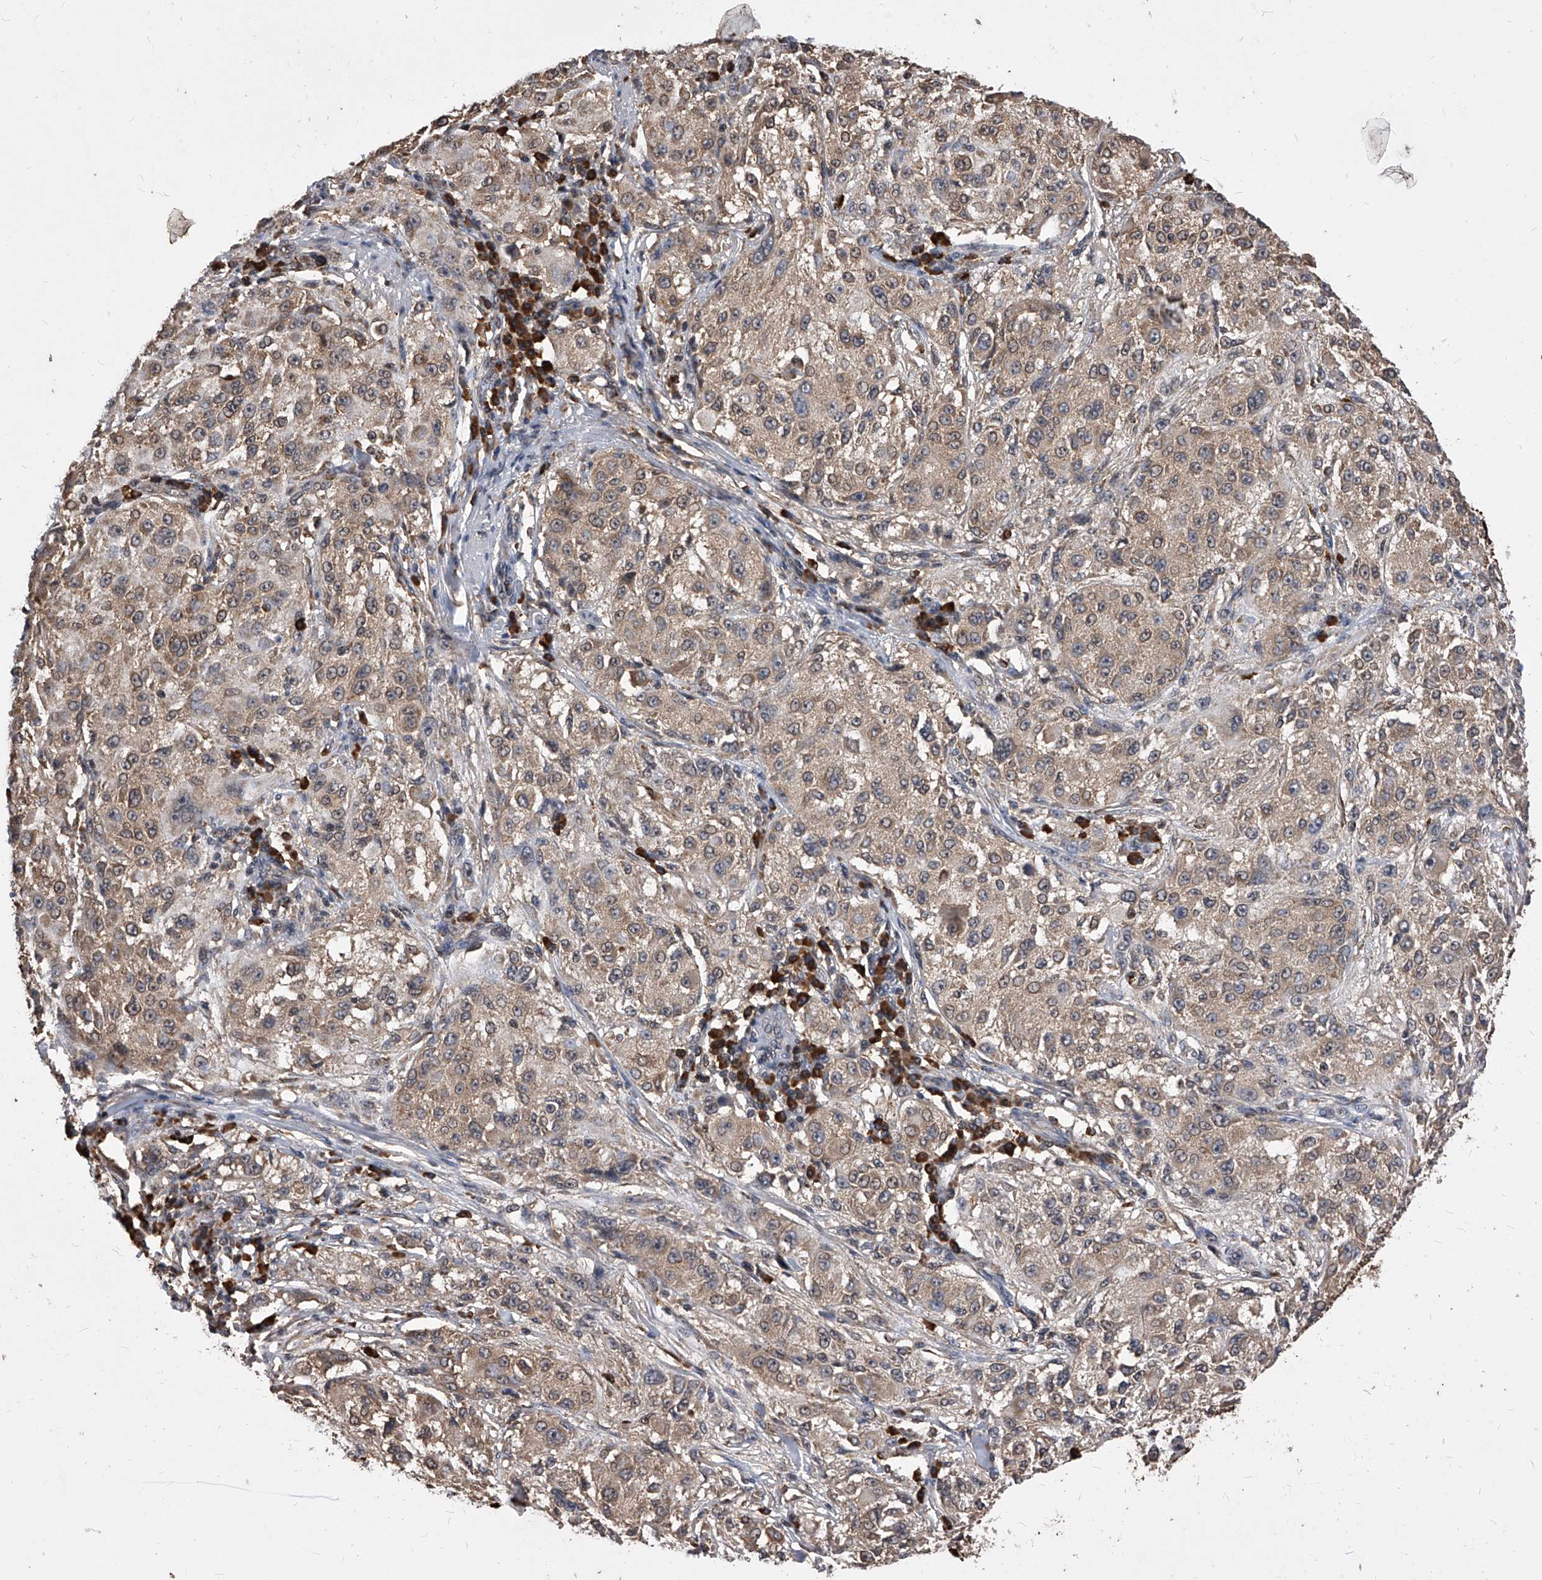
{"staining": {"intensity": "weak", "quantity": ">75%", "location": "cytoplasmic/membranous"}, "tissue": "melanoma", "cell_type": "Tumor cells", "image_type": "cancer", "snomed": [{"axis": "morphology", "description": "Necrosis, NOS"}, {"axis": "morphology", "description": "Malignant melanoma, NOS"}, {"axis": "topography", "description": "Skin"}], "caption": "This is a photomicrograph of immunohistochemistry staining of malignant melanoma, which shows weak expression in the cytoplasmic/membranous of tumor cells.", "gene": "ID1", "patient": {"sex": "female", "age": 87}}